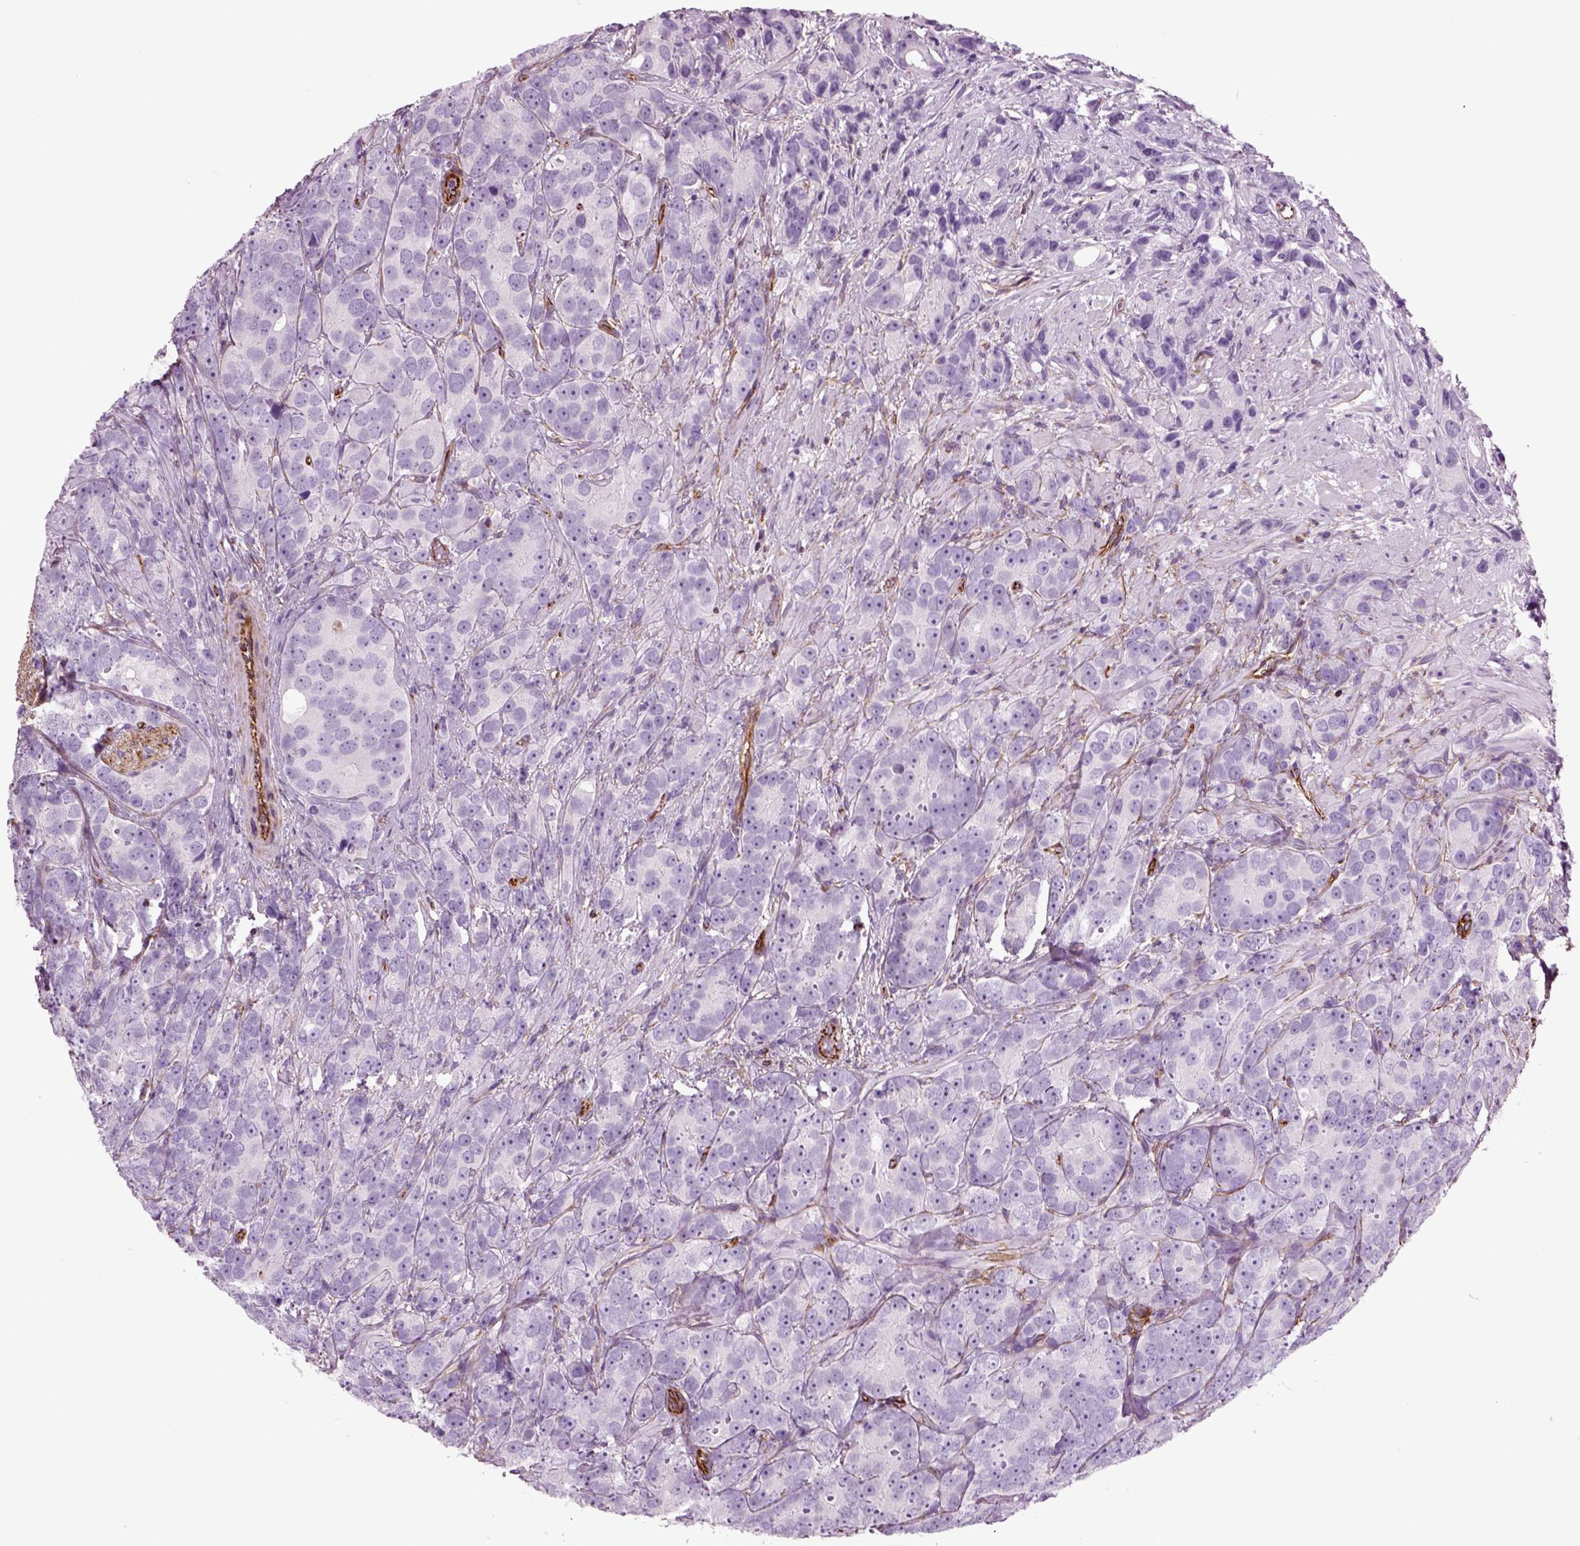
{"staining": {"intensity": "negative", "quantity": "none", "location": "none"}, "tissue": "prostate cancer", "cell_type": "Tumor cells", "image_type": "cancer", "snomed": [{"axis": "morphology", "description": "Adenocarcinoma, High grade"}, {"axis": "topography", "description": "Prostate"}], "caption": "Photomicrograph shows no significant protein staining in tumor cells of prostate cancer. (DAB (3,3'-diaminobenzidine) immunohistochemistry (IHC) with hematoxylin counter stain).", "gene": "ACER3", "patient": {"sex": "male", "age": 90}}